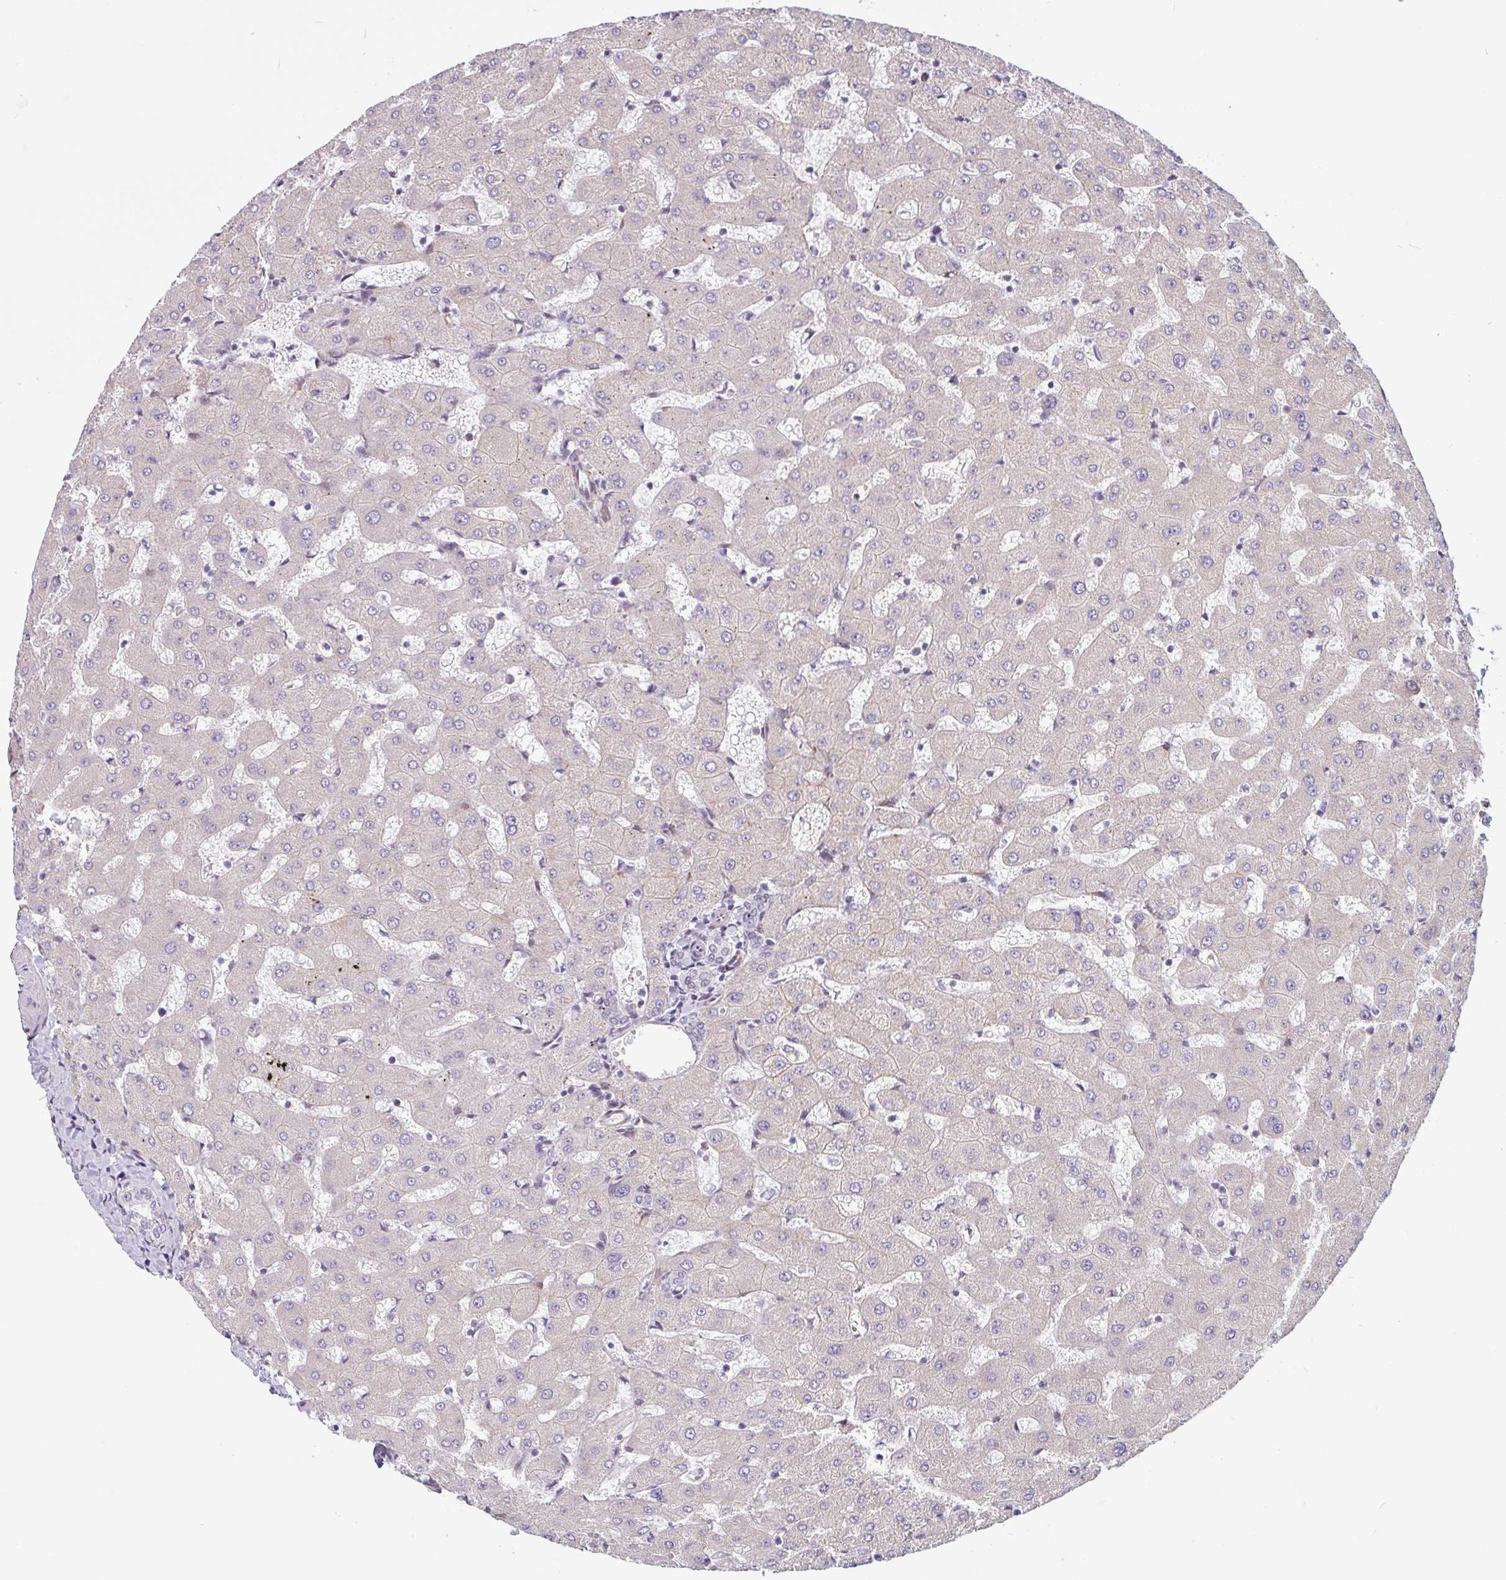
{"staining": {"intensity": "negative", "quantity": "none", "location": "none"}, "tissue": "liver", "cell_type": "Cholangiocytes", "image_type": "normal", "snomed": [{"axis": "morphology", "description": "Normal tissue, NOS"}, {"axis": "topography", "description": "Liver"}], "caption": "Protein analysis of unremarkable liver reveals no significant expression in cholangiocytes. (DAB (3,3'-diaminobenzidine) immunohistochemistry, high magnification).", "gene": "TMEM119", "patient": {"sex": "female", "age": 63}}